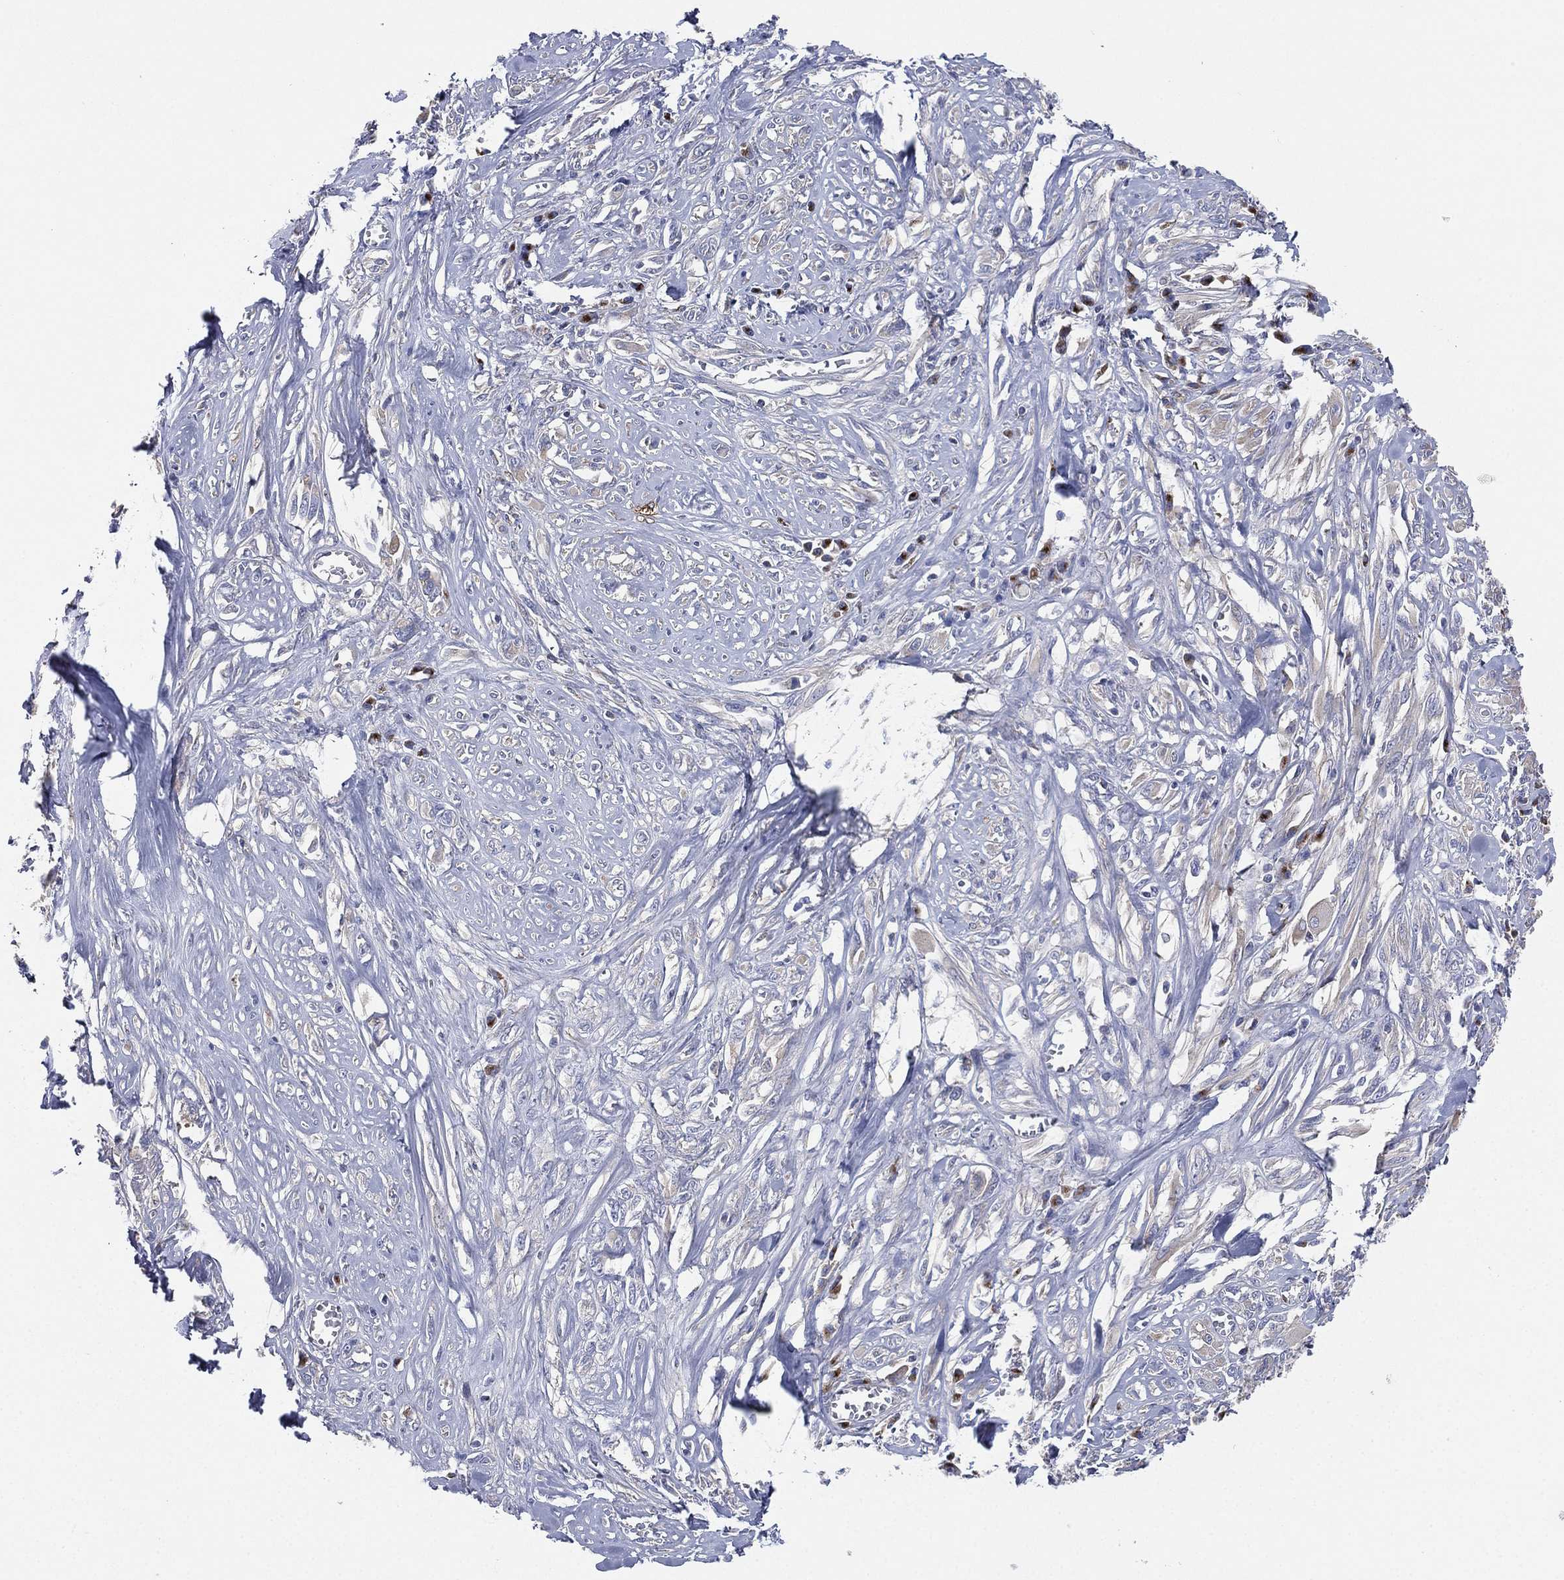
{"staining": {"intensity": "negative", "quantity": "none", "location": "none"}, "tissue": "melanoma", "cell_type": "Tumor cells", "image_type": "cancer", "snomed": [{"axis": "morphology", "description": "Malignant melanoma, NOS"}, {"axis": "topography", "description": "Skin"}], "caption": "IHC histopathology image of human melanoma stained for a protein (brown), which reveals no staining in tumor cells.", "gene": "ATP8A2", "patient": {"sex": "female", "age": 91}}